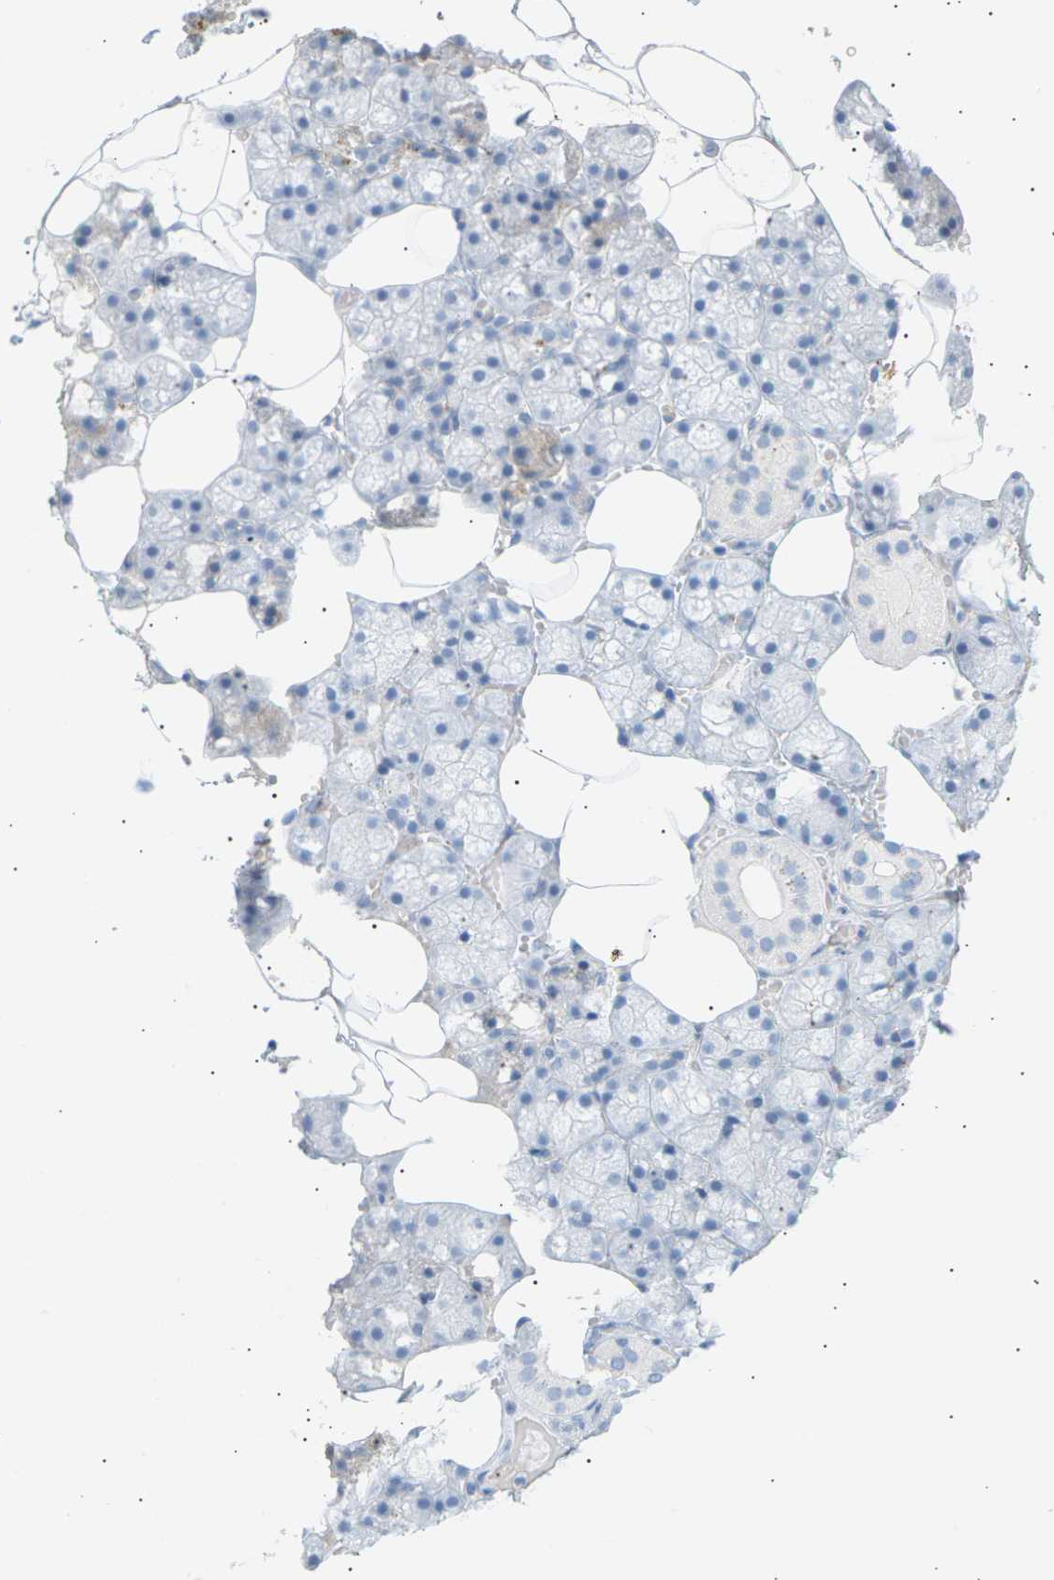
{"staining": {"intensity": "negative", "quantity": "none", "location": "none"}, "tissue": "salivary gland", "cell_type": "Glandular cells", "image_type": "normal", "snomed": [{"axis": "morphology", "description": "Normal tissue, NOS"}, {"axis": "topography", "description": "Salivary gland"}], "caption": "Immunohistochemical staining of benign salivary gland demonstrates no significant staining in glandular cells.", "gene": "CLU", "patient": {"sex": "male", "age": 62}}